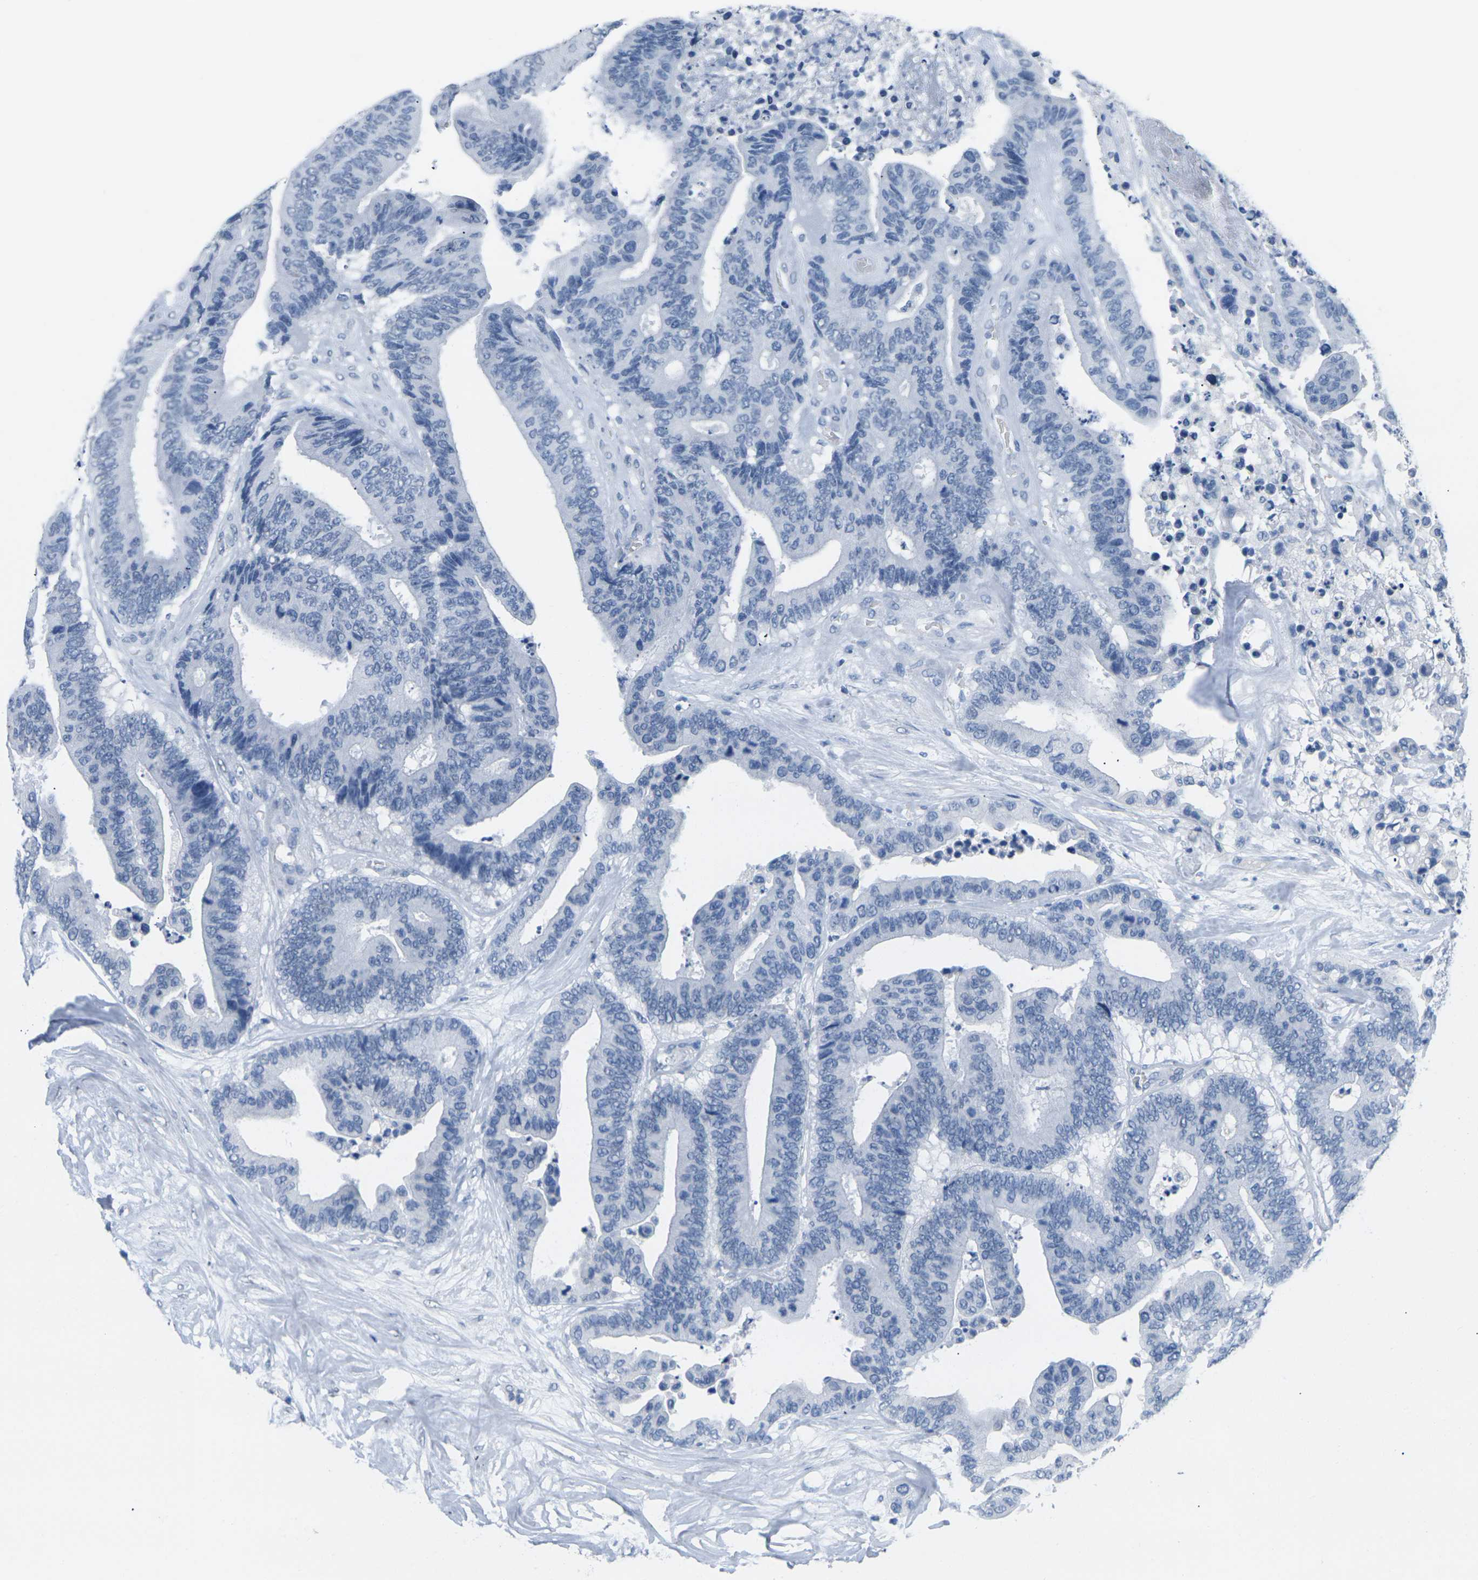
{"staining": {"intensity": "negative", "quantity": "none", "location": "none"}, "tissue": "colorectal cancer", "cell_type": "Tumor cells", "image_type": "cancer", "snomed": [{"axis": "morphology", "description": "Normal tissue, NOS"}, {"axis": "morphology", "description": "Adenocarcinoma, NOS"}, {"axis": "topography", "description": "Colon"}], "caption": "IHC micrograph of colorectal cancer (adenocarcinoma) stained for a protein (brown), which exhibits no staining in tumor cells. (Brightfield microscopy of DAB immunohistochemistry at high magnification).", "gene": "CTAG1A", "patient": {"sex": "male", "age": 82}}